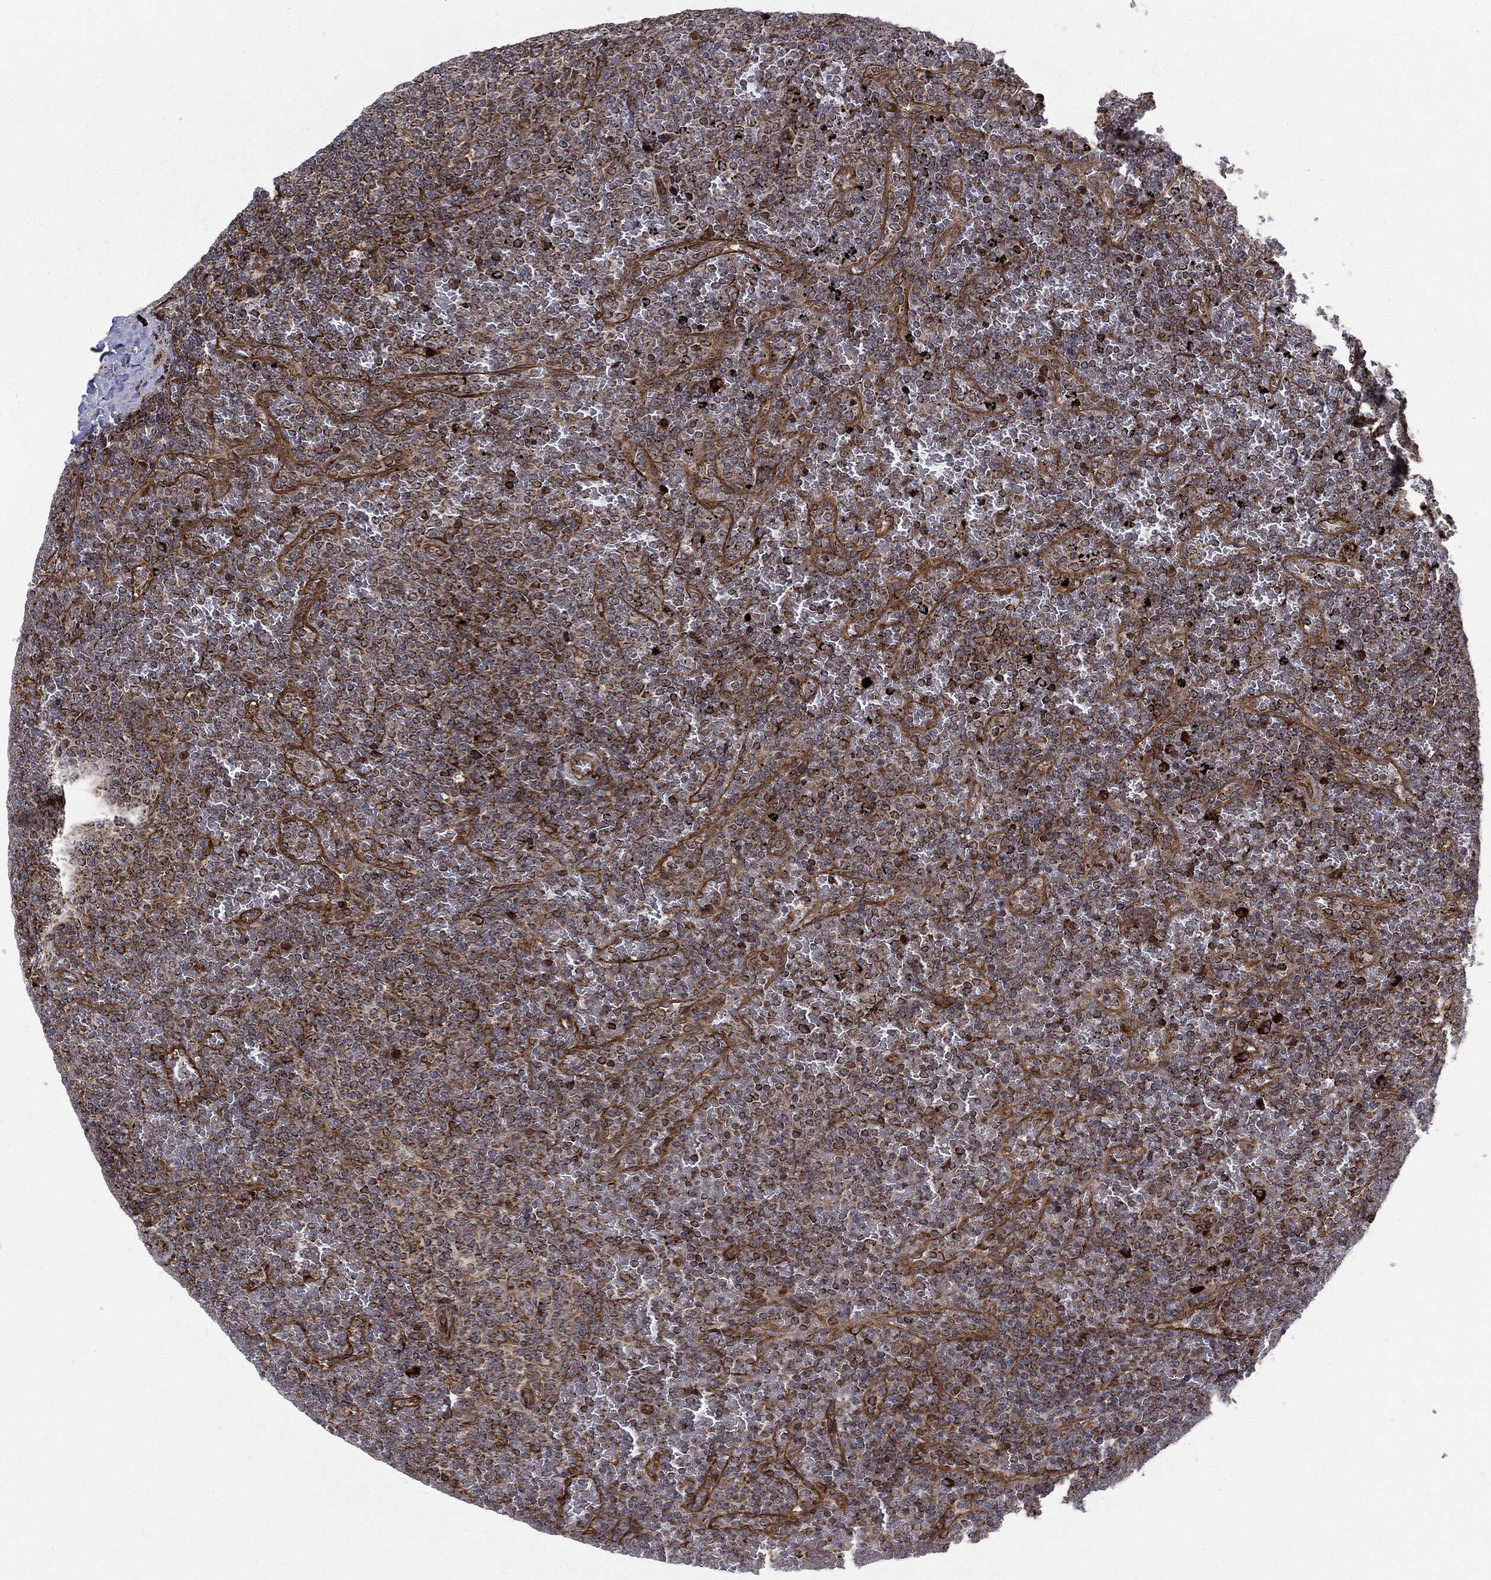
{"staining": {"intensity": "moderate", "quantity": "25%-75%", "location": "cytoplasmic/membranous"}, "tissue": "lymphoma", "cell_type": "Tumor cells", "image_type": "cancer", "snomed": [{"axis": "morphology", "description": "Malignant lymphoma, non-Hodgkin's type, Low grade"}, {"axis": "topography", "description": "Spleen"}], "caption": "A high-resolution micrograph shows IHC staining of malignant lymphoma, non-Hodgkin's type (low-grade), which displays moderate cytoplasmic/membranous staining in approximately 25%-75% of tumor cells.", "gene": "CYLD", "patient": {"sex": "female", "age": 77}}